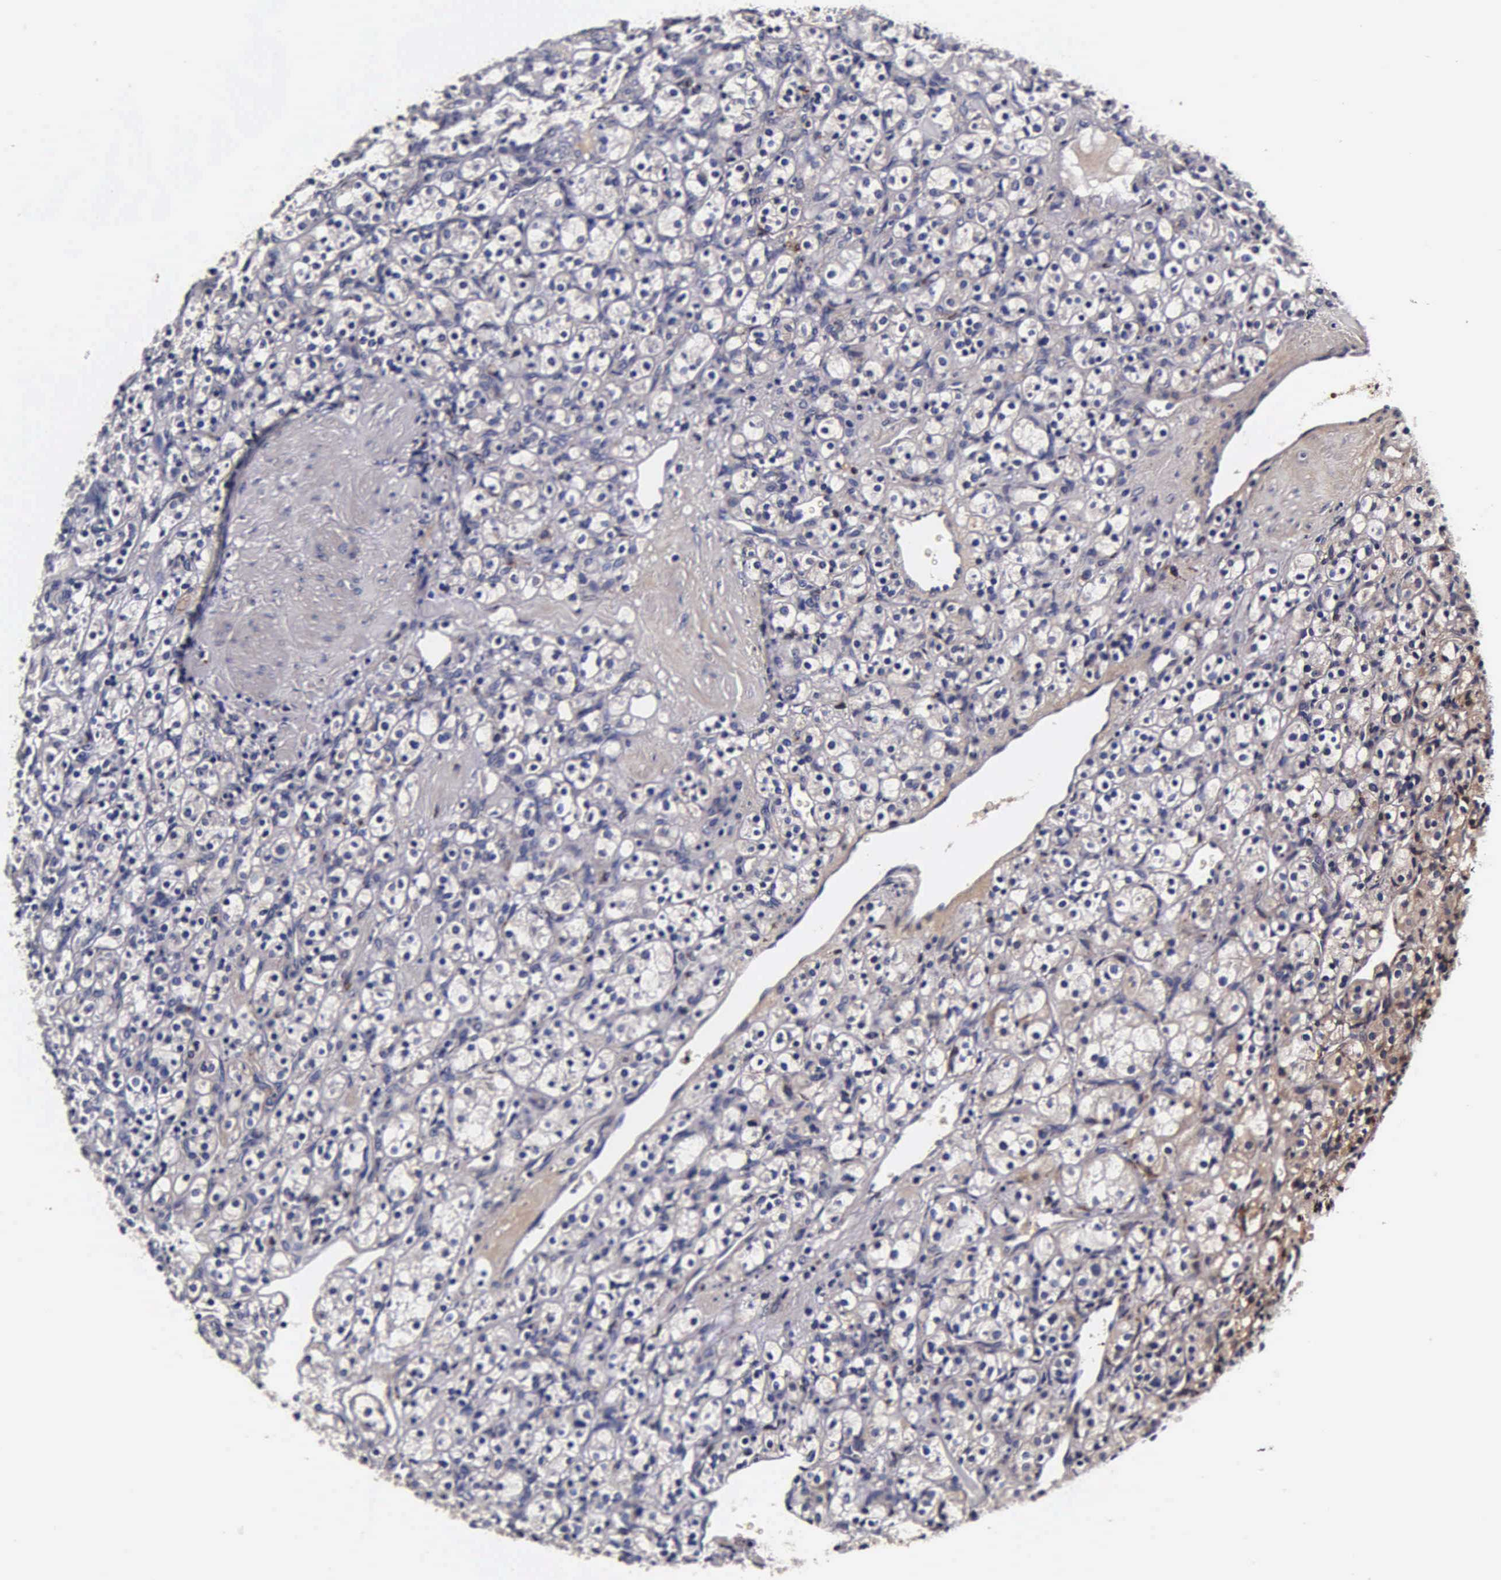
{"staining": {"intensity": "negative", "quantity": "none", "location": "none"}, "tissue": "renal cancer", "cell_type": "Tumor cells", "image_type": "cancer", "snomed": [{"axis": "morphology", "description": "Adenocarcinoma, NOS"}, {"axis": "topography", "description": "Kidney"}], "caption": "There is no significant staining in tumor cells of renal adenocarcinoma. (DAB (3,3'-diaminobenzidine) immunohistochemistry with hematoxylin counter stain).", "gene": "CST3", "patient": {"sex": "male", "age": 77}}